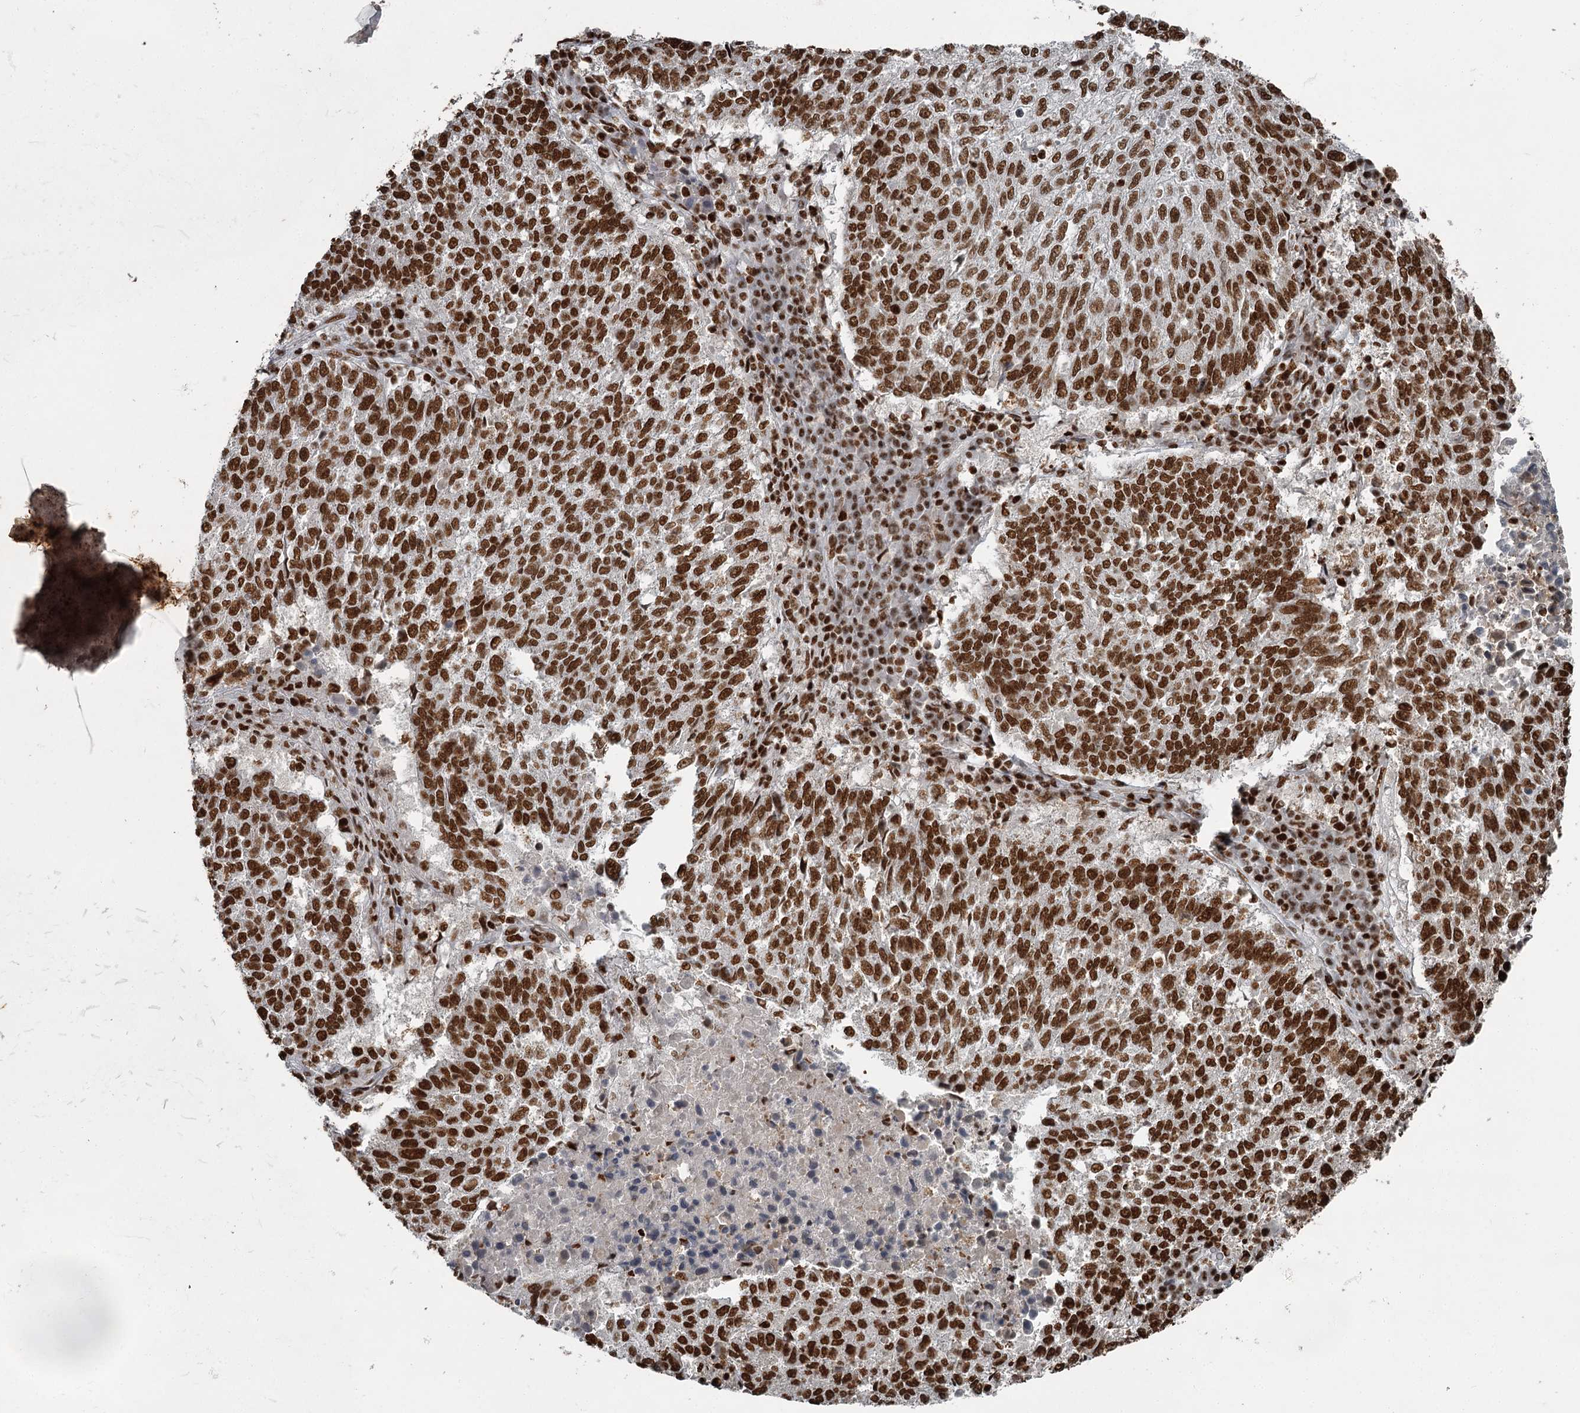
{"staining": {"intensity": "strong", "quantity": ">75%", "location": "nuclear"}, "tissue": "lung cancer", "cell_type": "Tumor cells", "image_type": "cancer", "snomed": [{"axis": "morphology", "description": "Squamous cell carcinoma, NOS"}, {"axis": "topography", "description": "Lung"}], "caption": "Lung cancer (squamous cell carcinoma) stained with a brown dye demonstrates strong nuclear positive positivity in about >75% of tumor cells.", "gene": "RBBP7", "patient": {"sex": "male", "age": 73}}